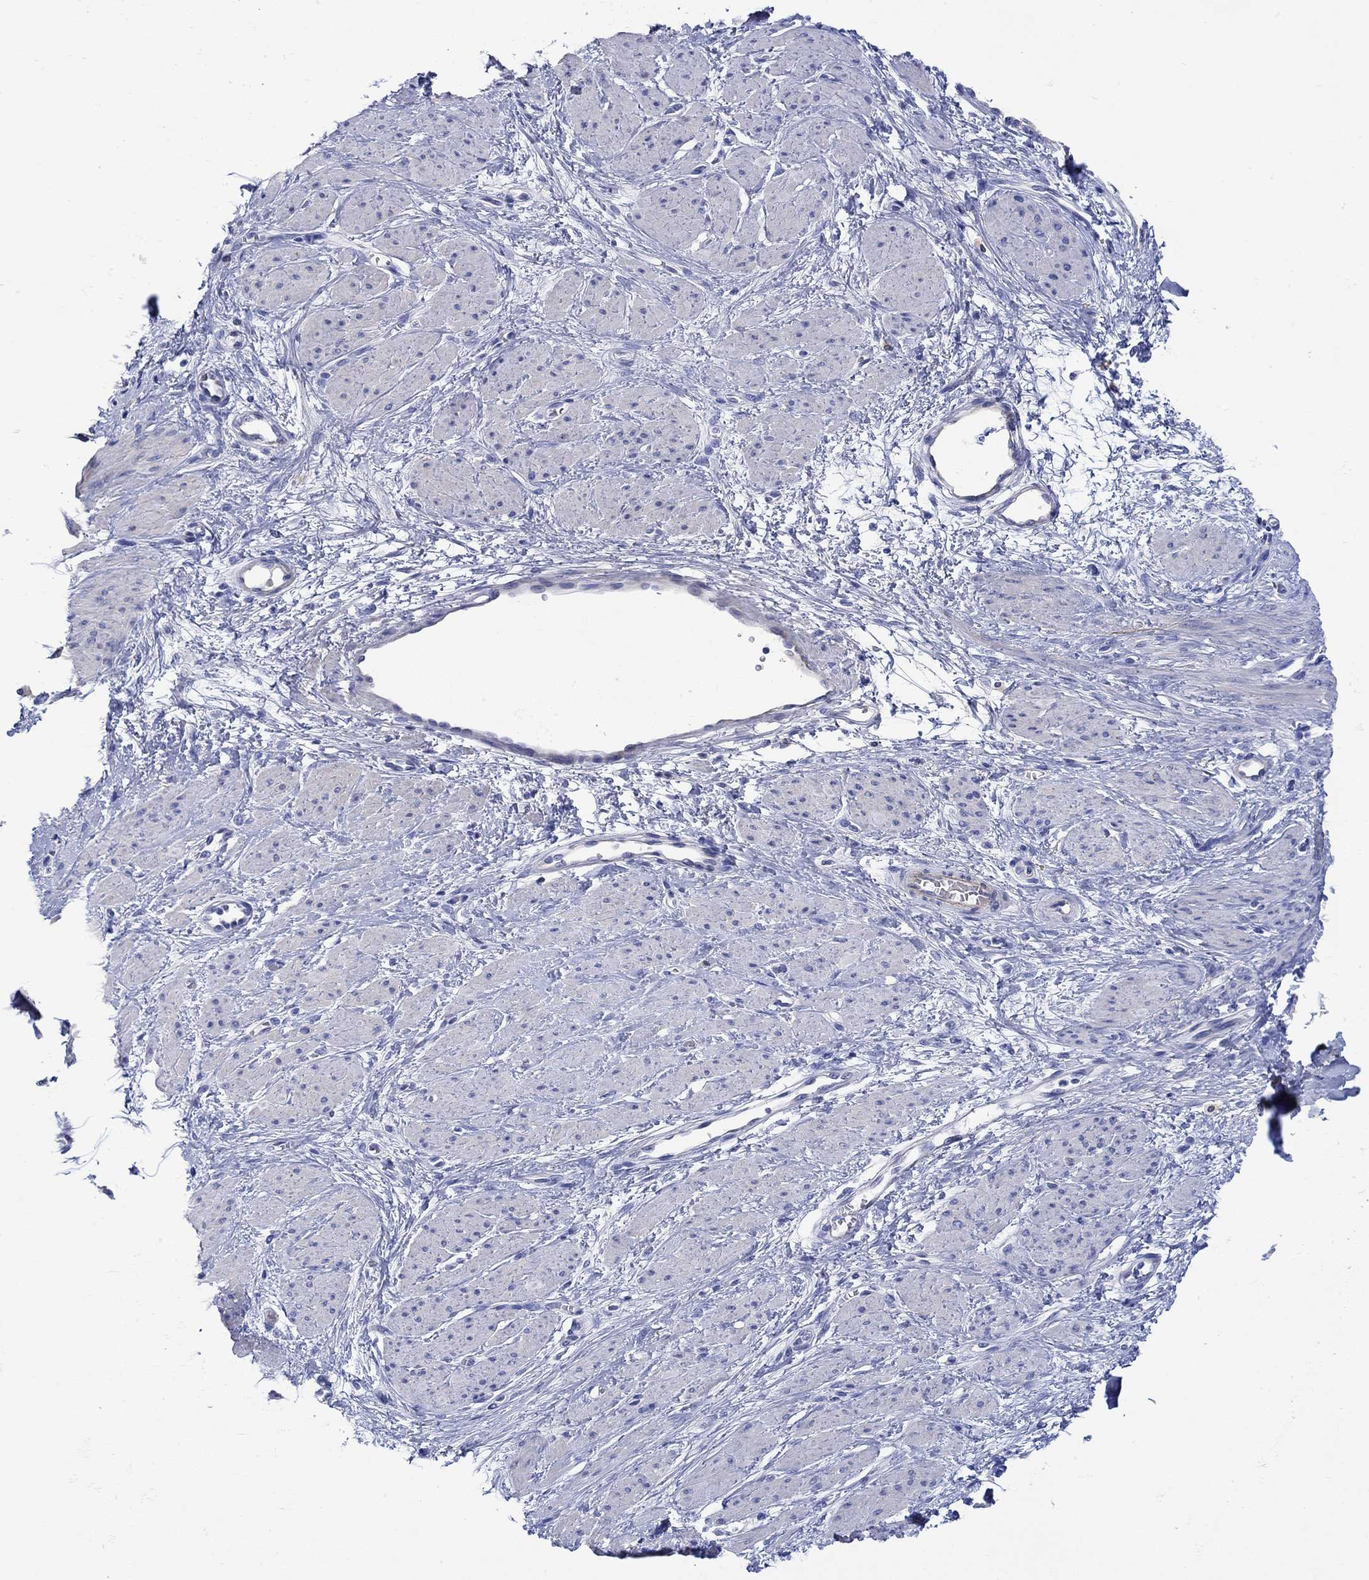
{"staining": {"intensity": "negative", "quantity": "none", "location": "none"}, "tissue": "smooth muscle", "cell_type": "Smooth muscle cells", "image_type": "normal", "snomed": [{"axis": "morphology", "description": "Normal tissue, NOS"}, {"axis": "topography", "description": "Smooth muscle"}, {"axis": "topography", "description": "Uterus"}], "caption": "Unremarkable smooth muscle was stained to show a protein in brown. There is no significant expression in smooth muscle cells.", "gene": "ANKMY1", "patient": {"sex": "female", "age": 39}}